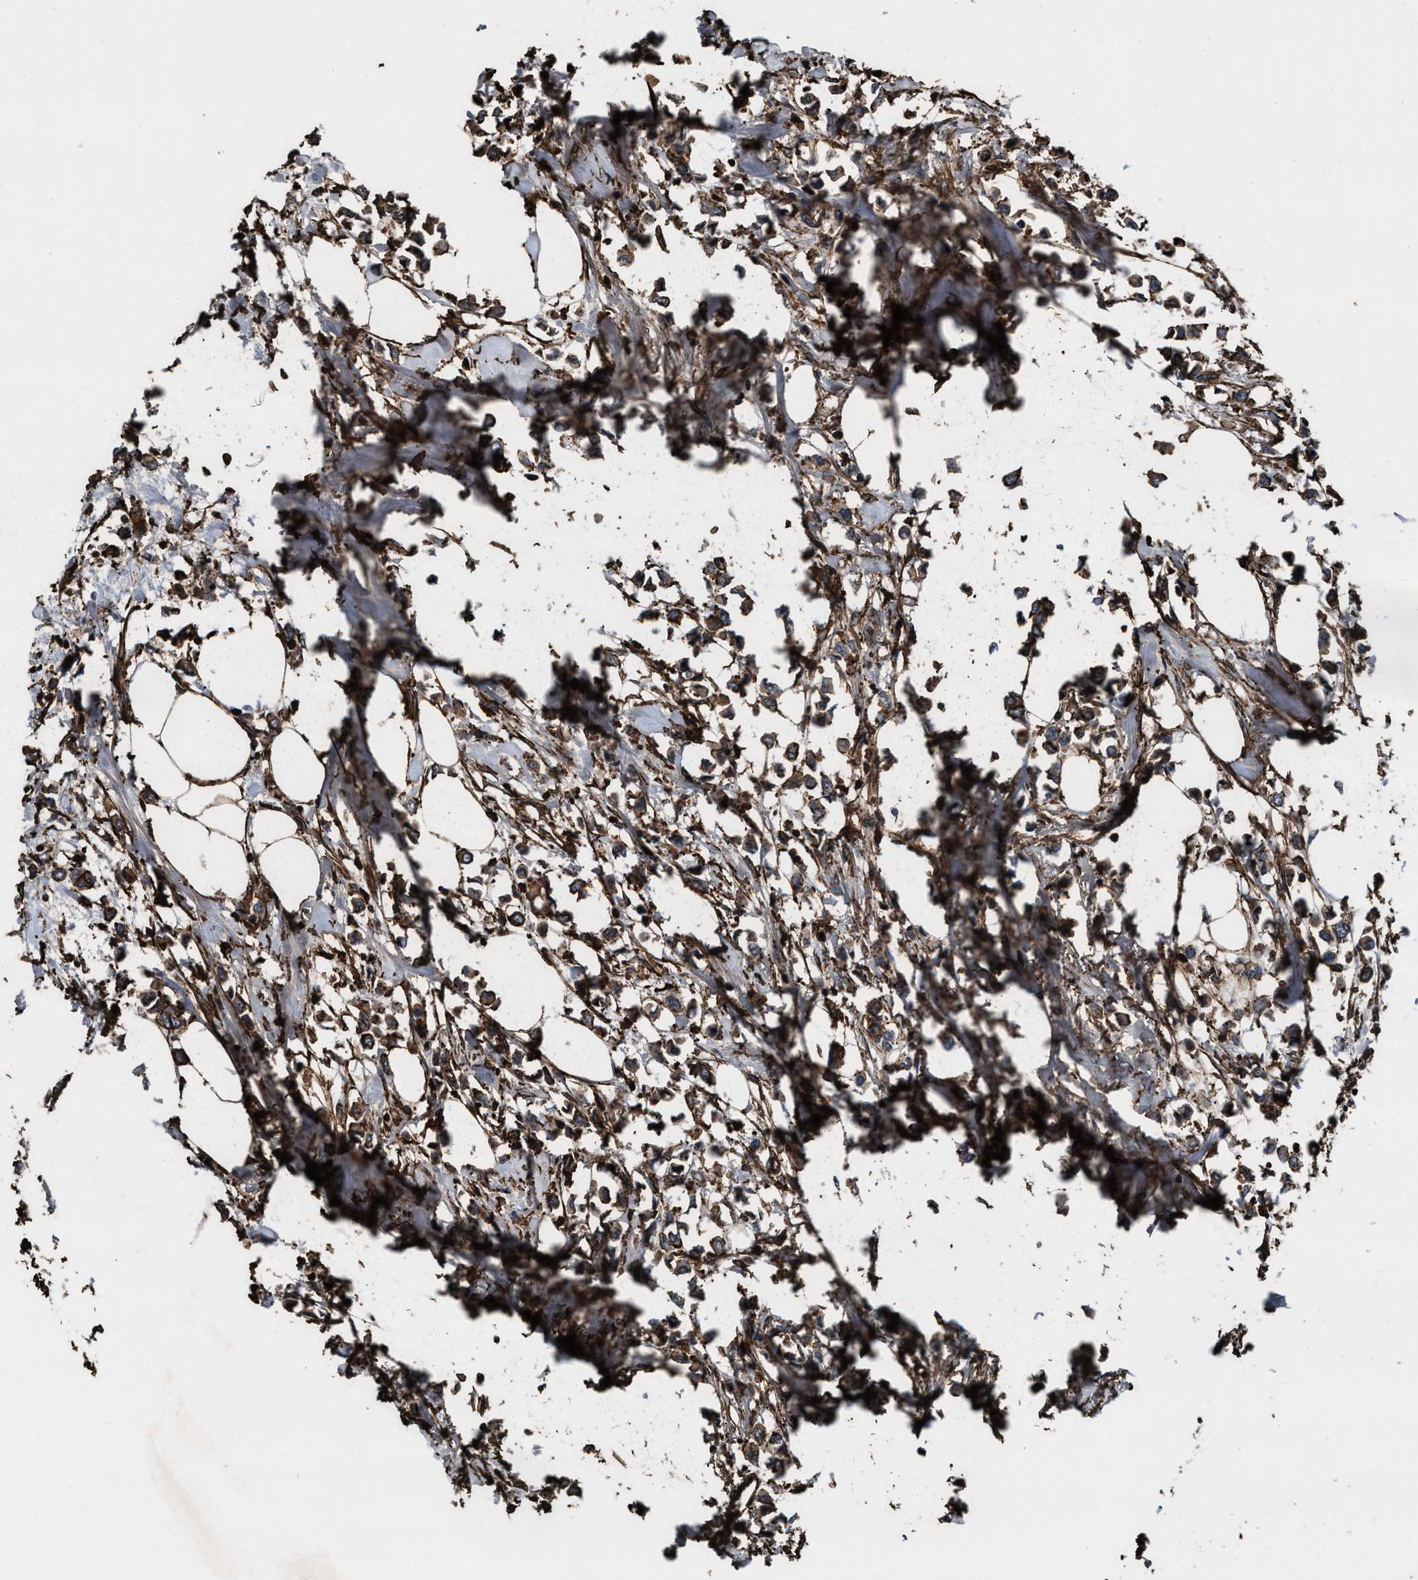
{"staining": {"intensity": "moderate", "quantity": ">75%", "location": "cytoplasmic/membranous"}, "tissue": "breast cancer", "cell_type": "Tumor cells", "image_type": "cancer", "snomed": [{"axis": "morphology", "description": "Lobular carcinoma"}, {"axis": "topography", "description": "Breast"}], "caption": "Human lobular carcinoma (breast) stained with a brown dye exhibits moderate cytoplasmic/membranous positive expression in about >75% of tumor cells.", "gene": "KBTBD2", "patient": {"sex": "female", "age": 51}}